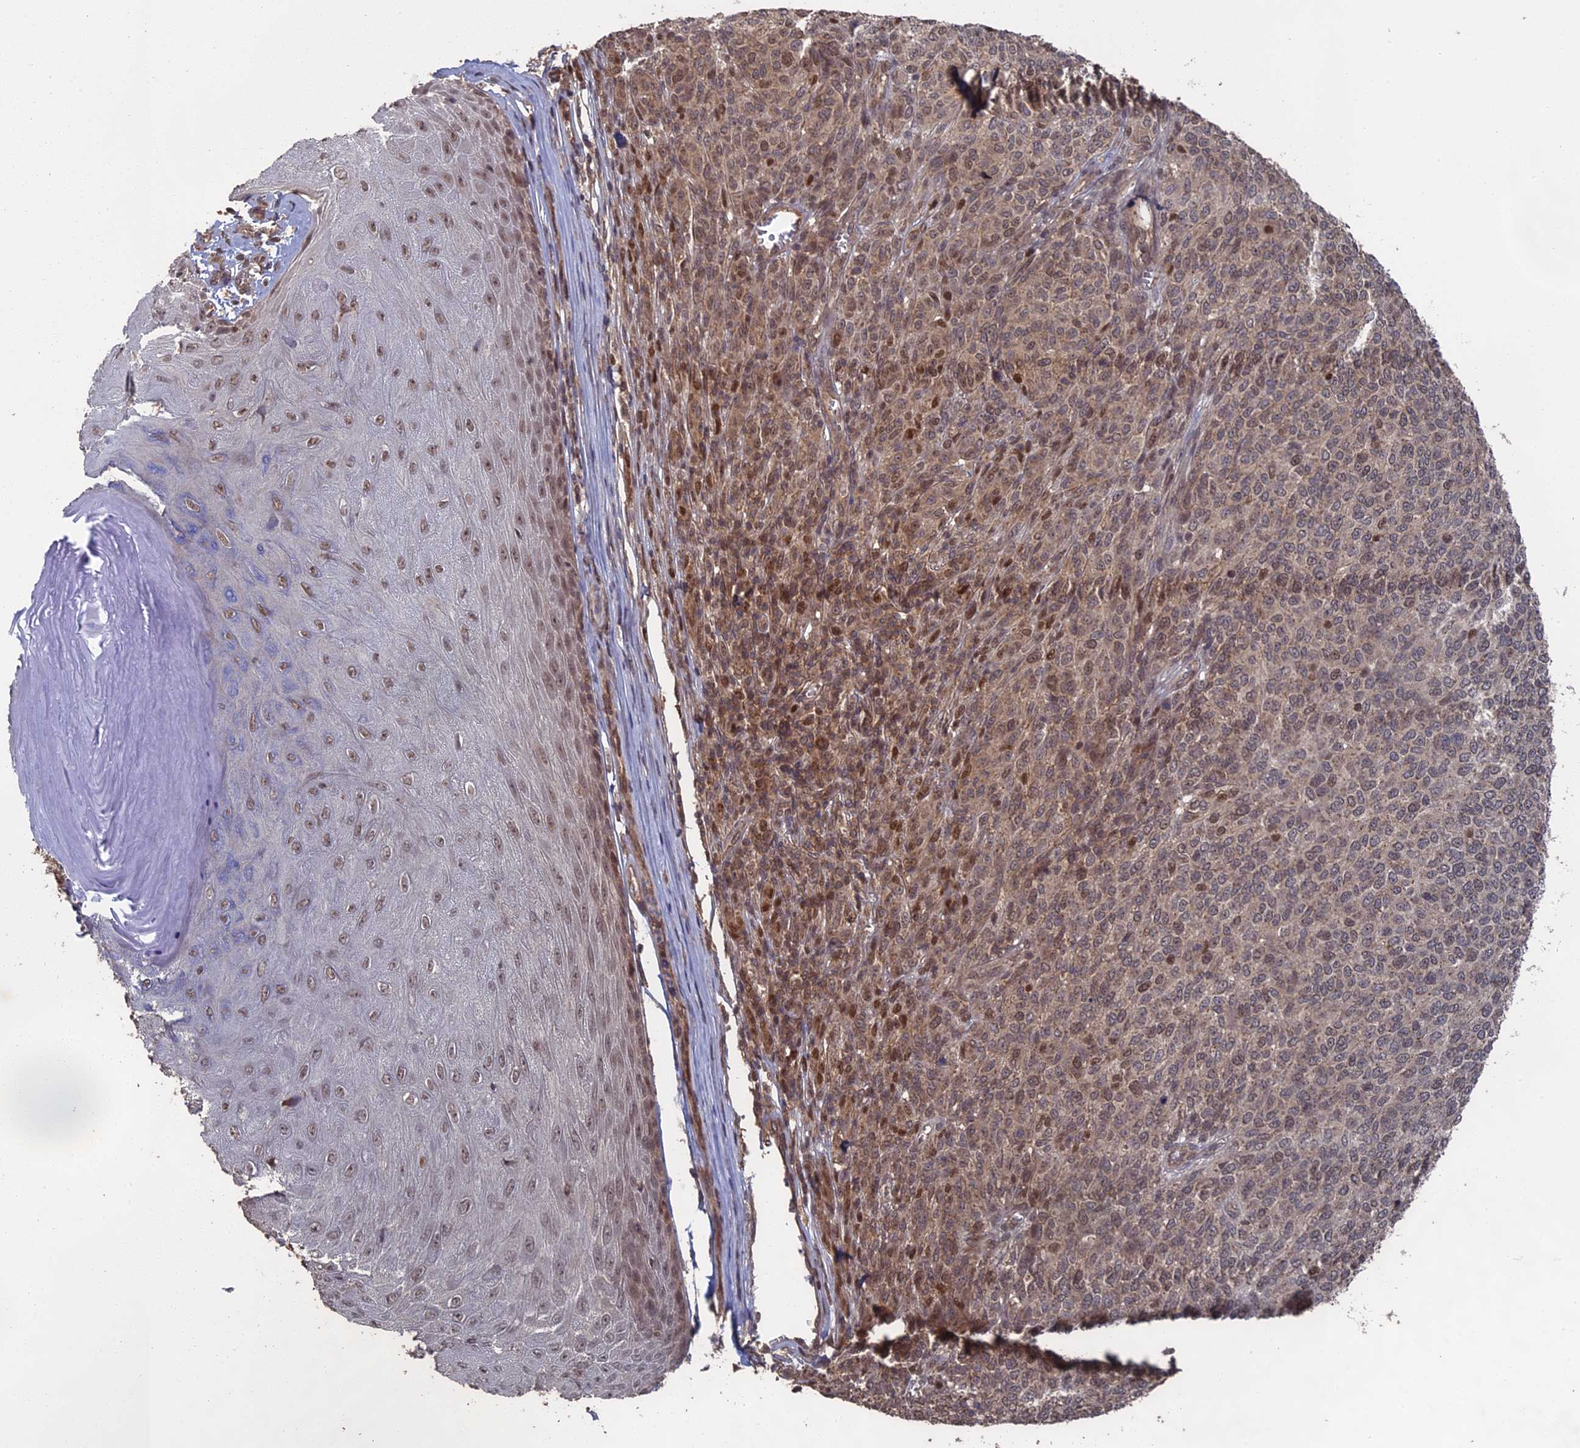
{"staining": {"intensity": "weak", "quantity": "<25%", "location": "nuclear"}, "tissue": "melanoma", "cell_type": "Tumor cells", "image_type": "cancer", "snomed": [{"axis": "morphology", "description": "Malignant melanoma, NOS"}, {"axis": "topography", "description": "Skin"}], "caption": "Immunohistochemistry (IHC) of human malignant melanoma exhibits no positivity in tumor cells.", "gene": "MYBL2", "patient": {"sex": "male", "age": 49}}